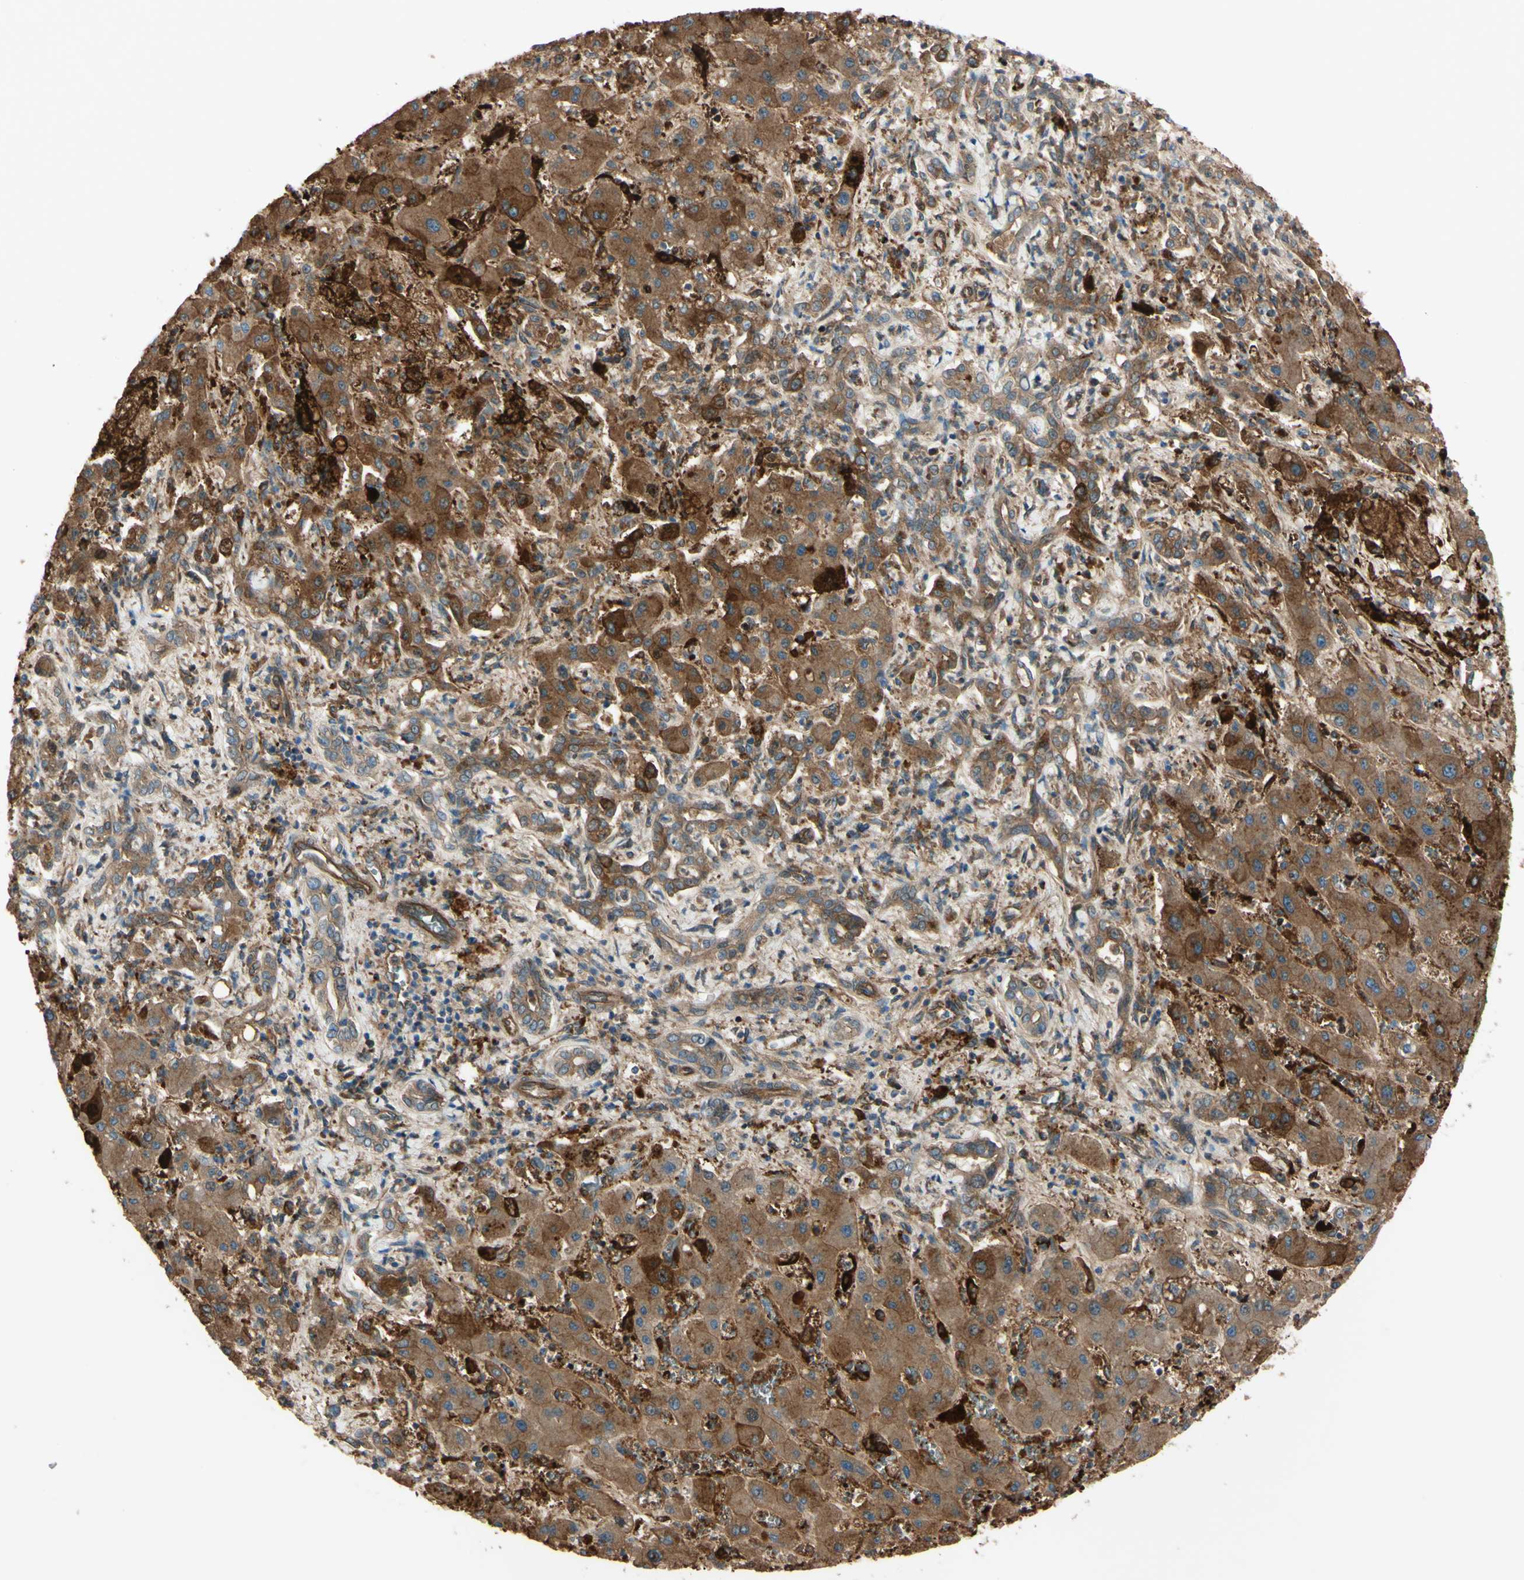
{"staining": {"intensity": "moderate", "quantity": ">75%", "location": "cytoplasmic/membranous"}, "tissue": "liver cancer", "cell_type": "Tumor cells", "image_type": "cancer", "snomed": [{"axis": "morphology", "description": "Cholangiocarcinoma"}, {"axis": "topography", "description": "Liver"}], "caption": "Protein expression analysis of liver cholangiocarcinoma exhibits moderate cytoplasmic/membranous positivity in approximately >75% of tumor cells.", "gene": "PTPN12", "patient": {"sex": "male", "age": 50}}